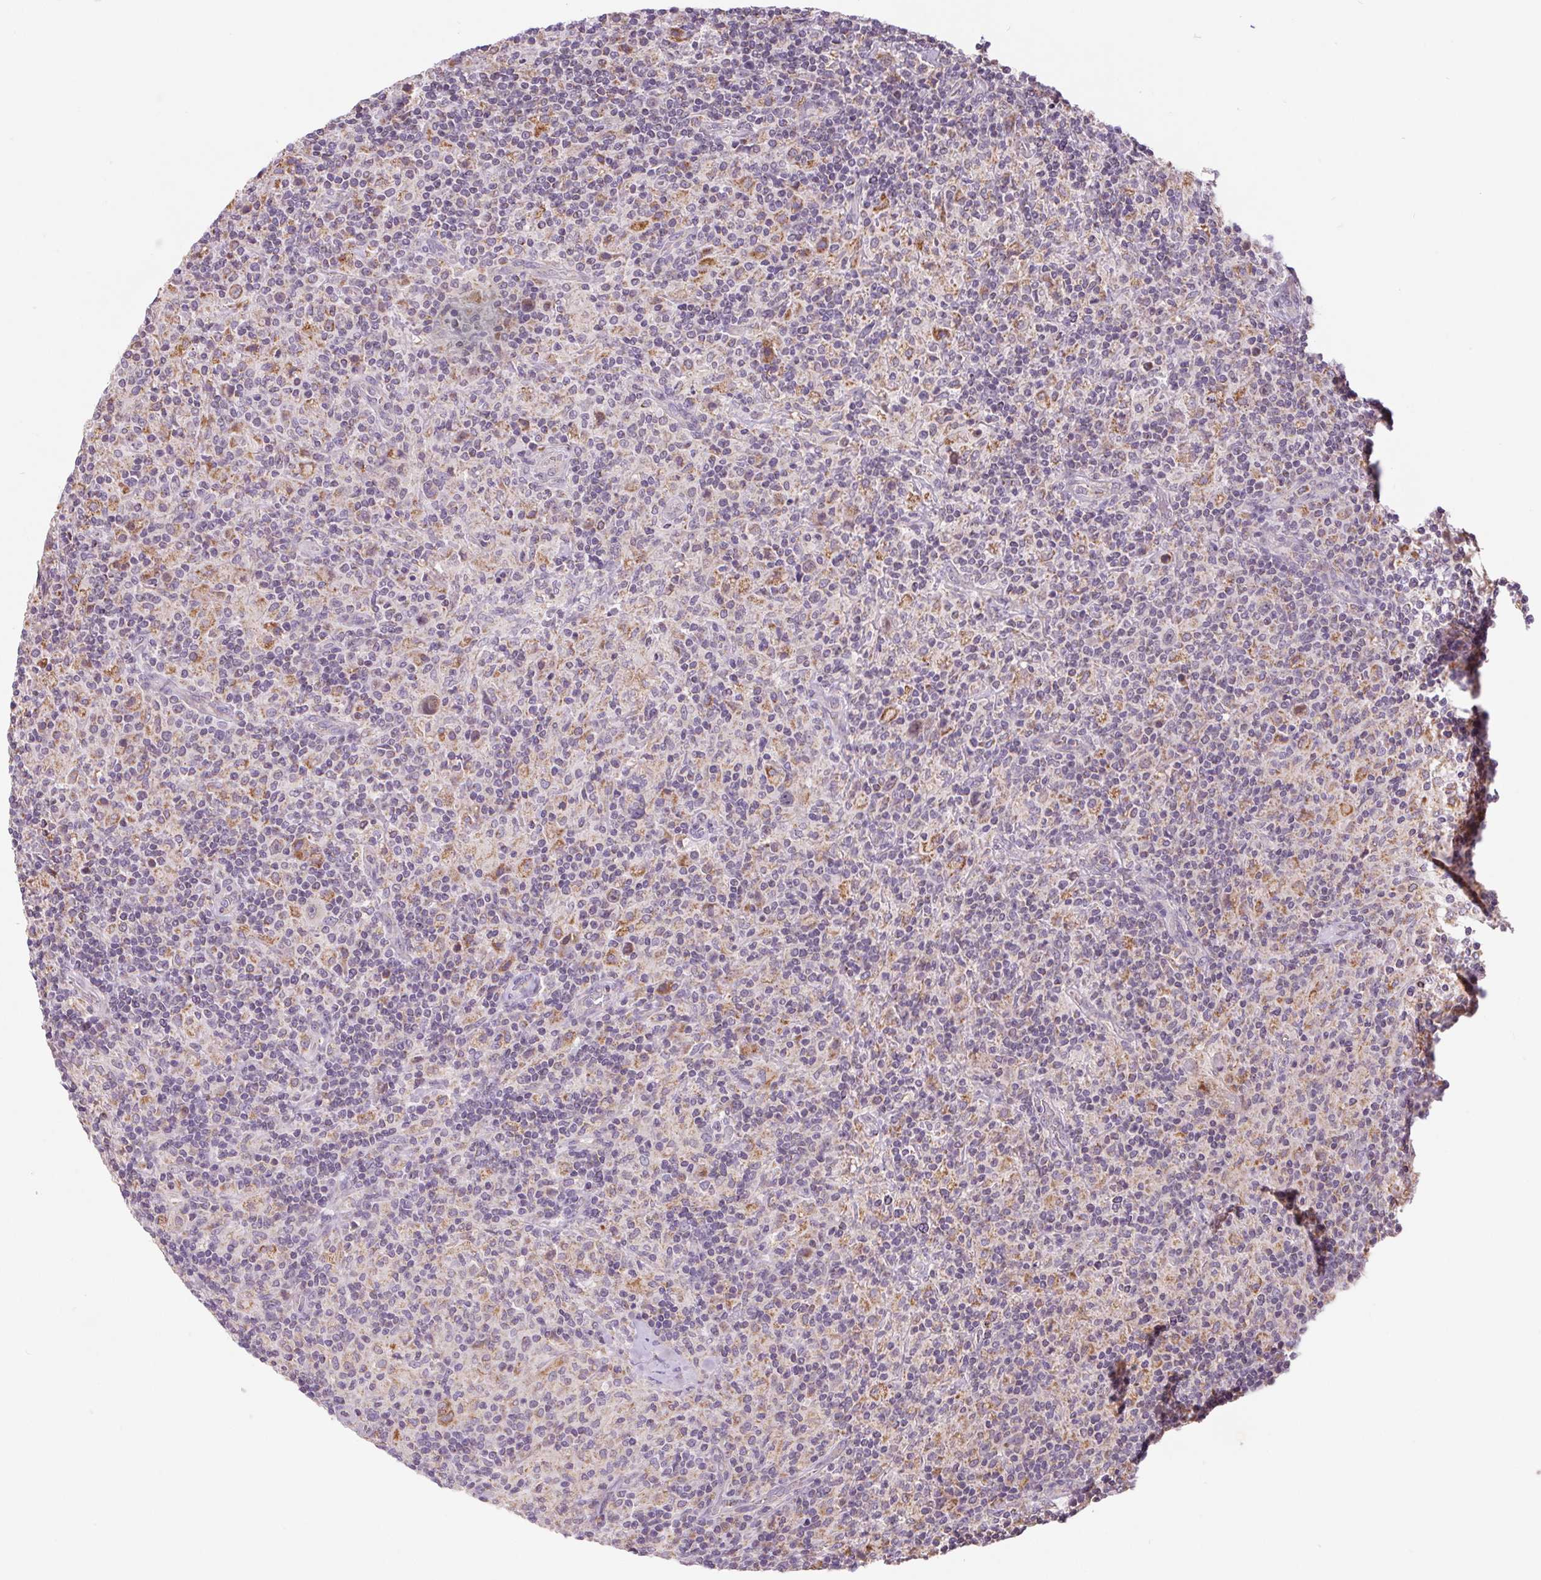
{"staining": {"intensity": "moderate", "quantity": ">75%", "location": "cytoplasmic/membranous"}, "tissue": "lymphoma", "cell_type": "Tumor cells", "image_type": "cancer", "snomed": [{"axis": "morphology", "description": "Hodgkin's disease, NOS"}, {"axis": "topography", "description": "Lymph node"}], "caption": "Hodgkin's disease stained with a brown dye demonstrates moderate cytoplasmic/membranous positive positivity in about >75% of tumor cells.", "gene": "EMC6", "patient": {"sex": "male", "age": 70}}